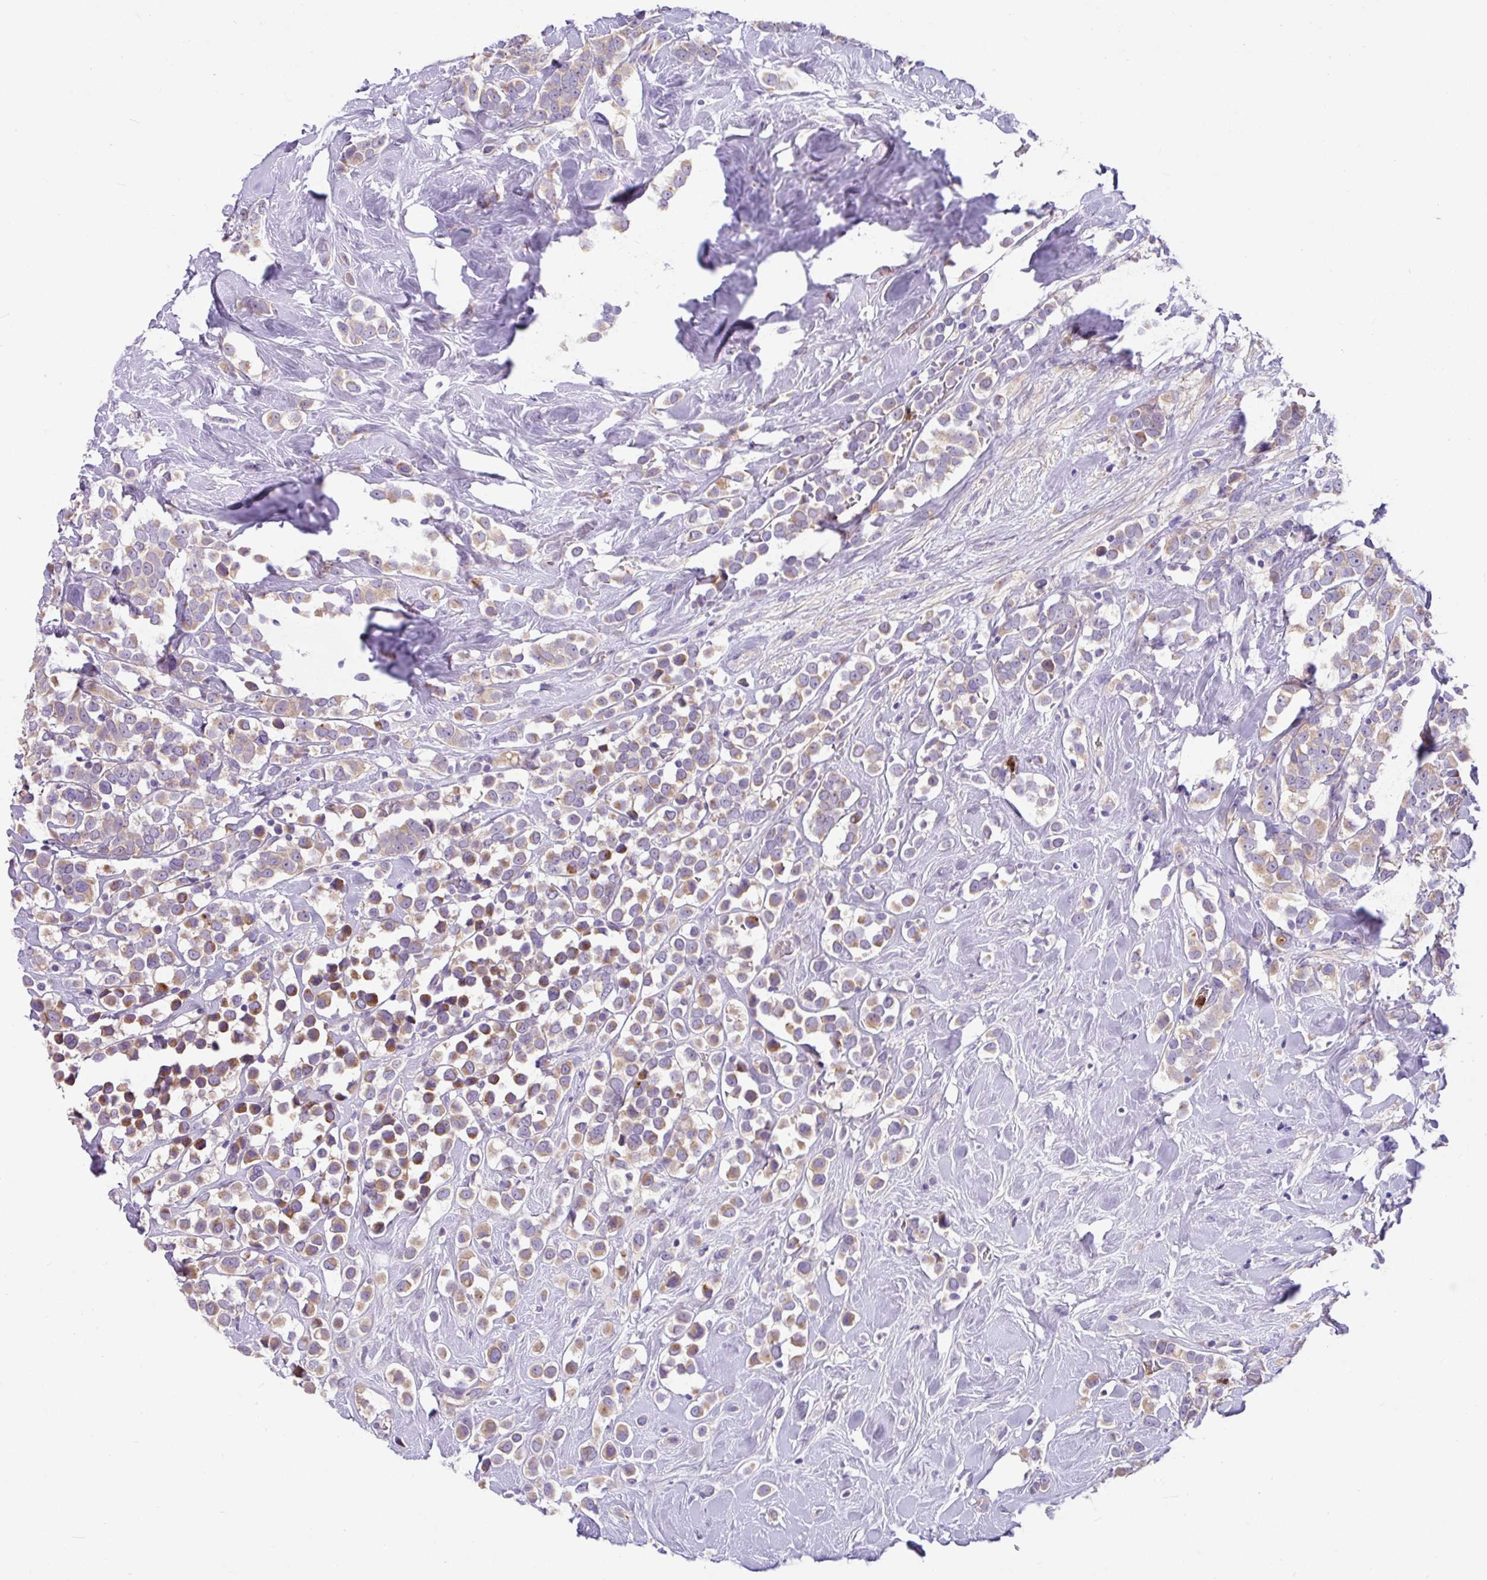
{"staining": {"intensity": "weak", "quantity": ">75%", "location": "cytoplasmic/membranous"}, "tissue": "breast cancer", "cell_type": "Tumor cells", "image_type": "cancer", "snomed": [{"axis": "morphology", "description": "Duct carcinoma"}, {"axis": "topography", "description": "Breast"}], "caption": "Protein expression analysis of human breast cancer reveals weak cytoplasmic/membranous staining in approximately >75% of tumor cells.", "gene": "CRISP3", "patient": {"sex": "female", "age": 80}}